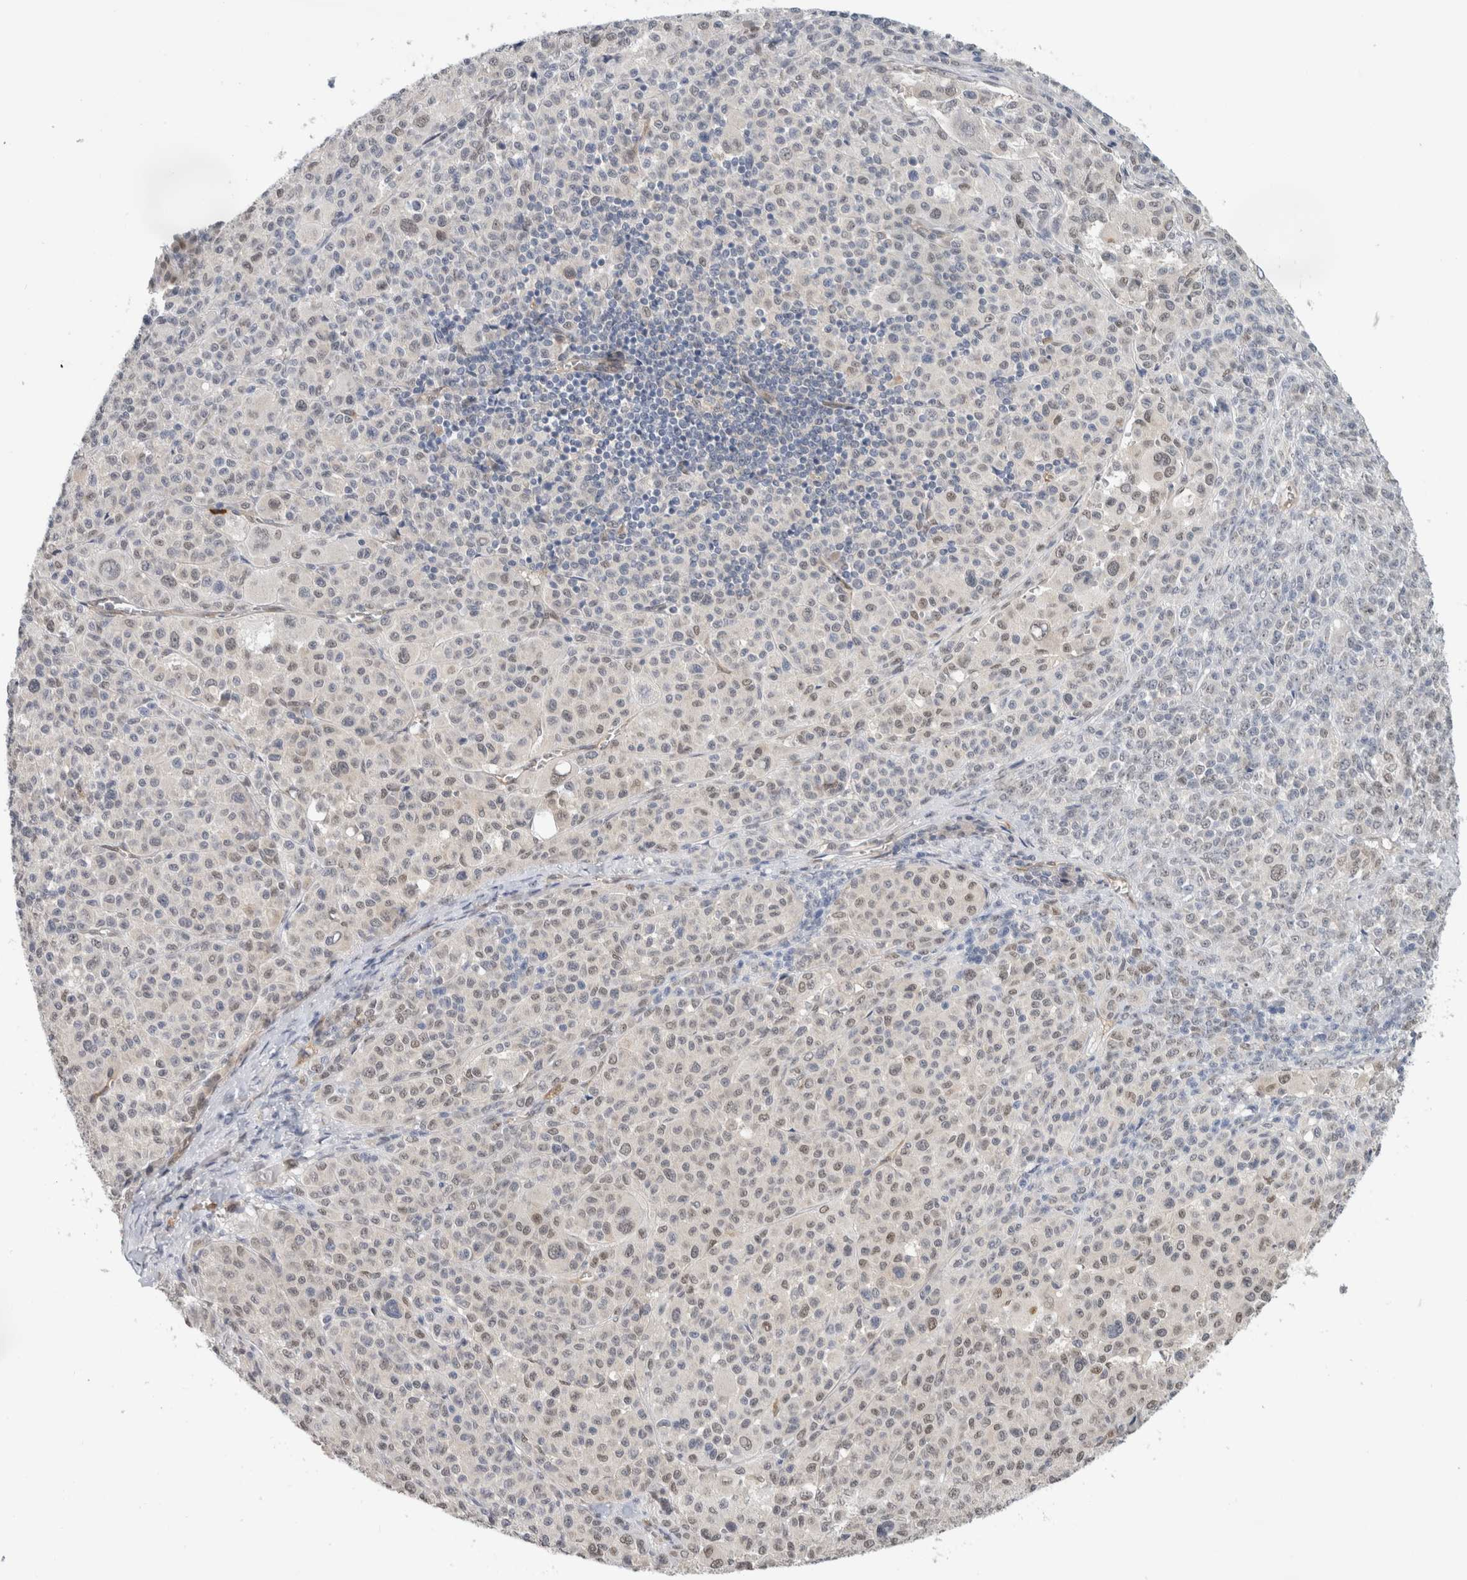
{"staining": {"intensity": "moderate", "quantity": "<25%", "location": "nuclear"}, "tissue": "melanoma", "cell_type": "Tumor cells", "image_type": "cancer", "snomed": [{"axis": "morphology", "description": "Malignant melanoma, Metastatic site"}, {"axis": "topography", "description": "Skin"}], "caption": "DAB (3,3'-diaminobenzidine) immunohistochemical staining of melanoma demonstrates moderate nuclear protein expression in approximately <25% of tumor cells.", "gene": "EIF4G3", "patient": {"sex": "female", "age": 74}}